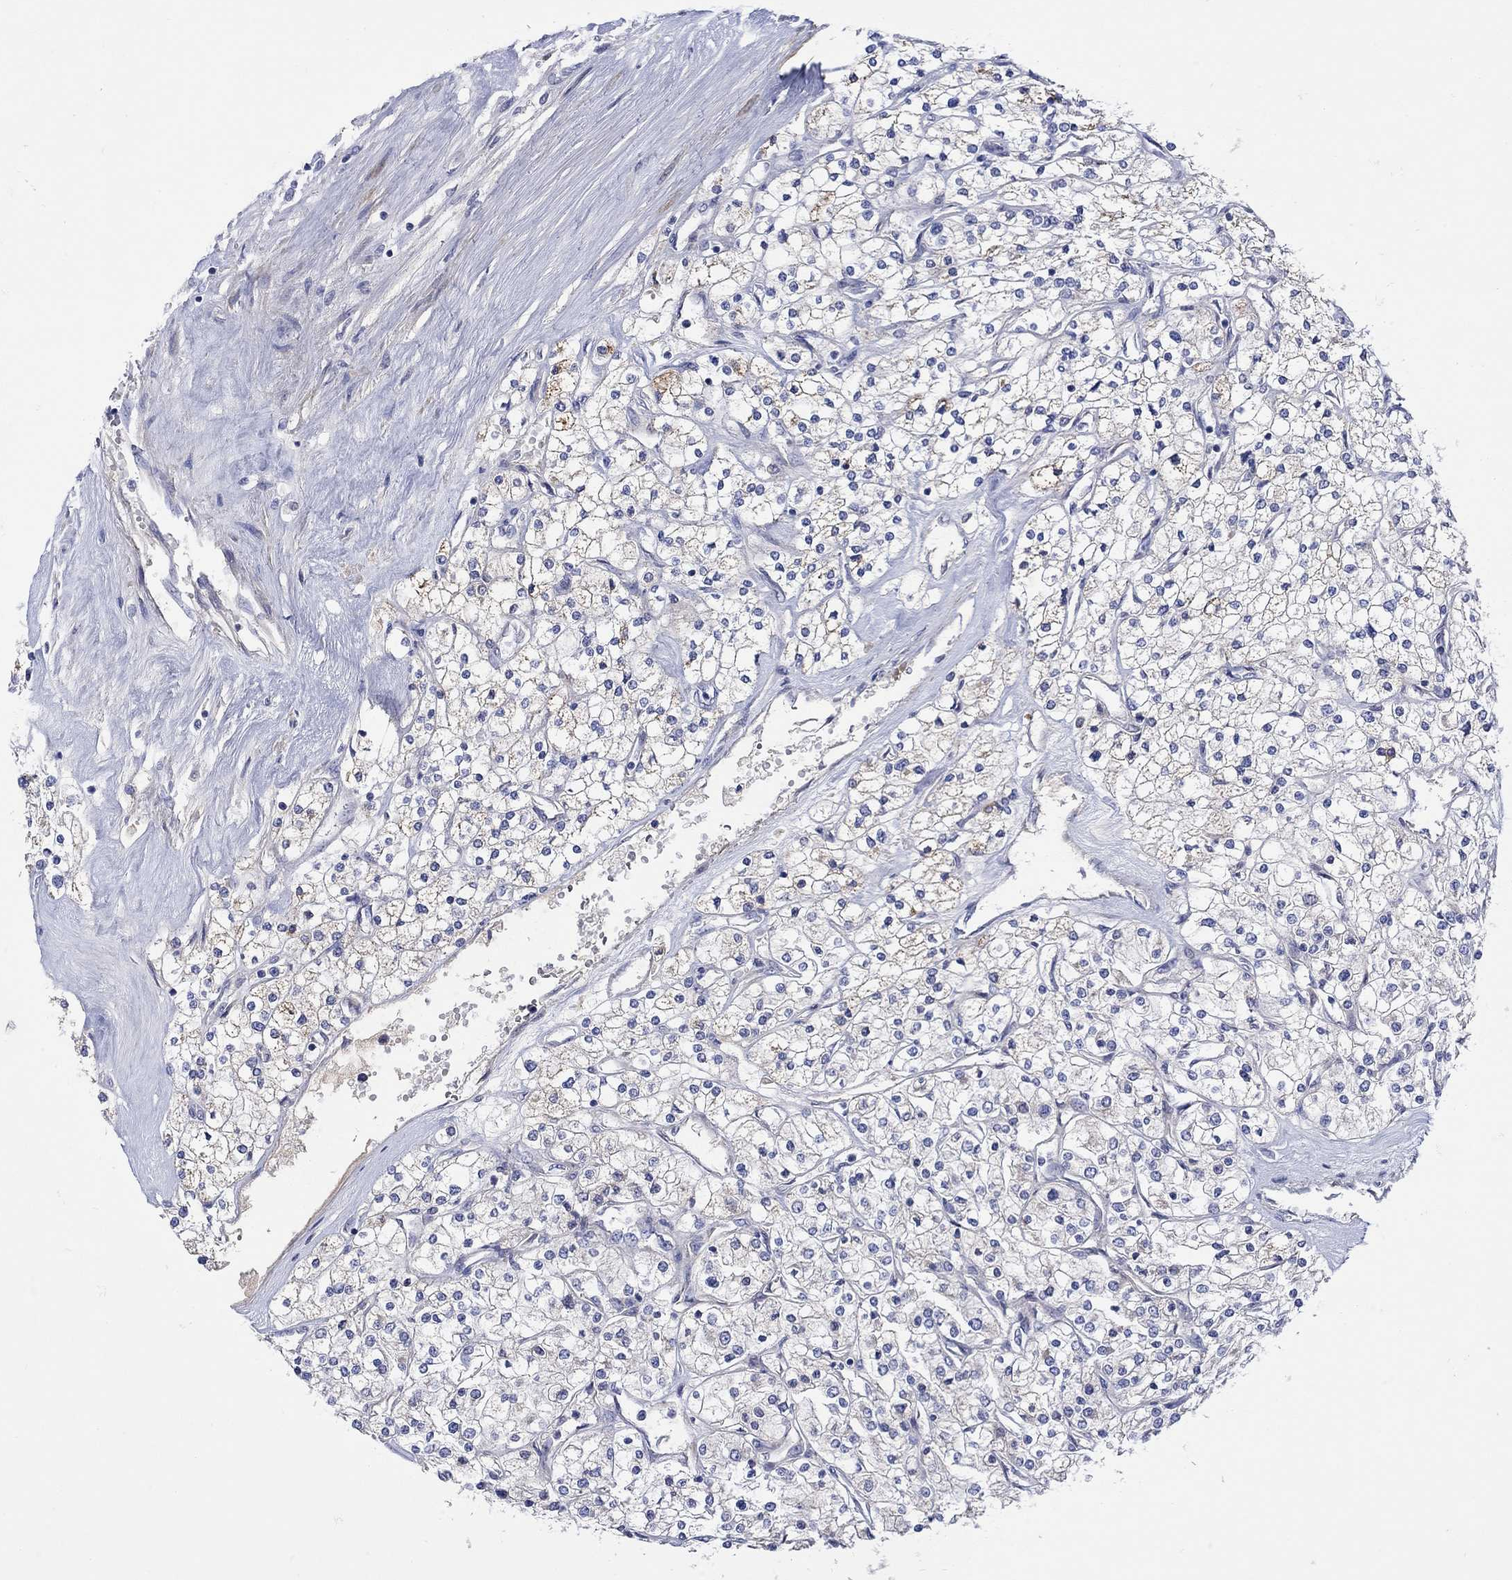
{"staining": {"intensity": "negative", "quantity": "none", "location": "none"}, "tissue": "renal cancer", "cell_type": "Tumor cells", "image_type": "cancer", "snomed": [{"axis": "morphology", "description": "Adenocarcinoma, NOS"}, {"axis": "topography", "description": "Kidney"}], "caption": "Tumor cells show no significant expression in renal cancer.", "gene": "MSI1", "patient": {"sex": "male", "age": 80}}